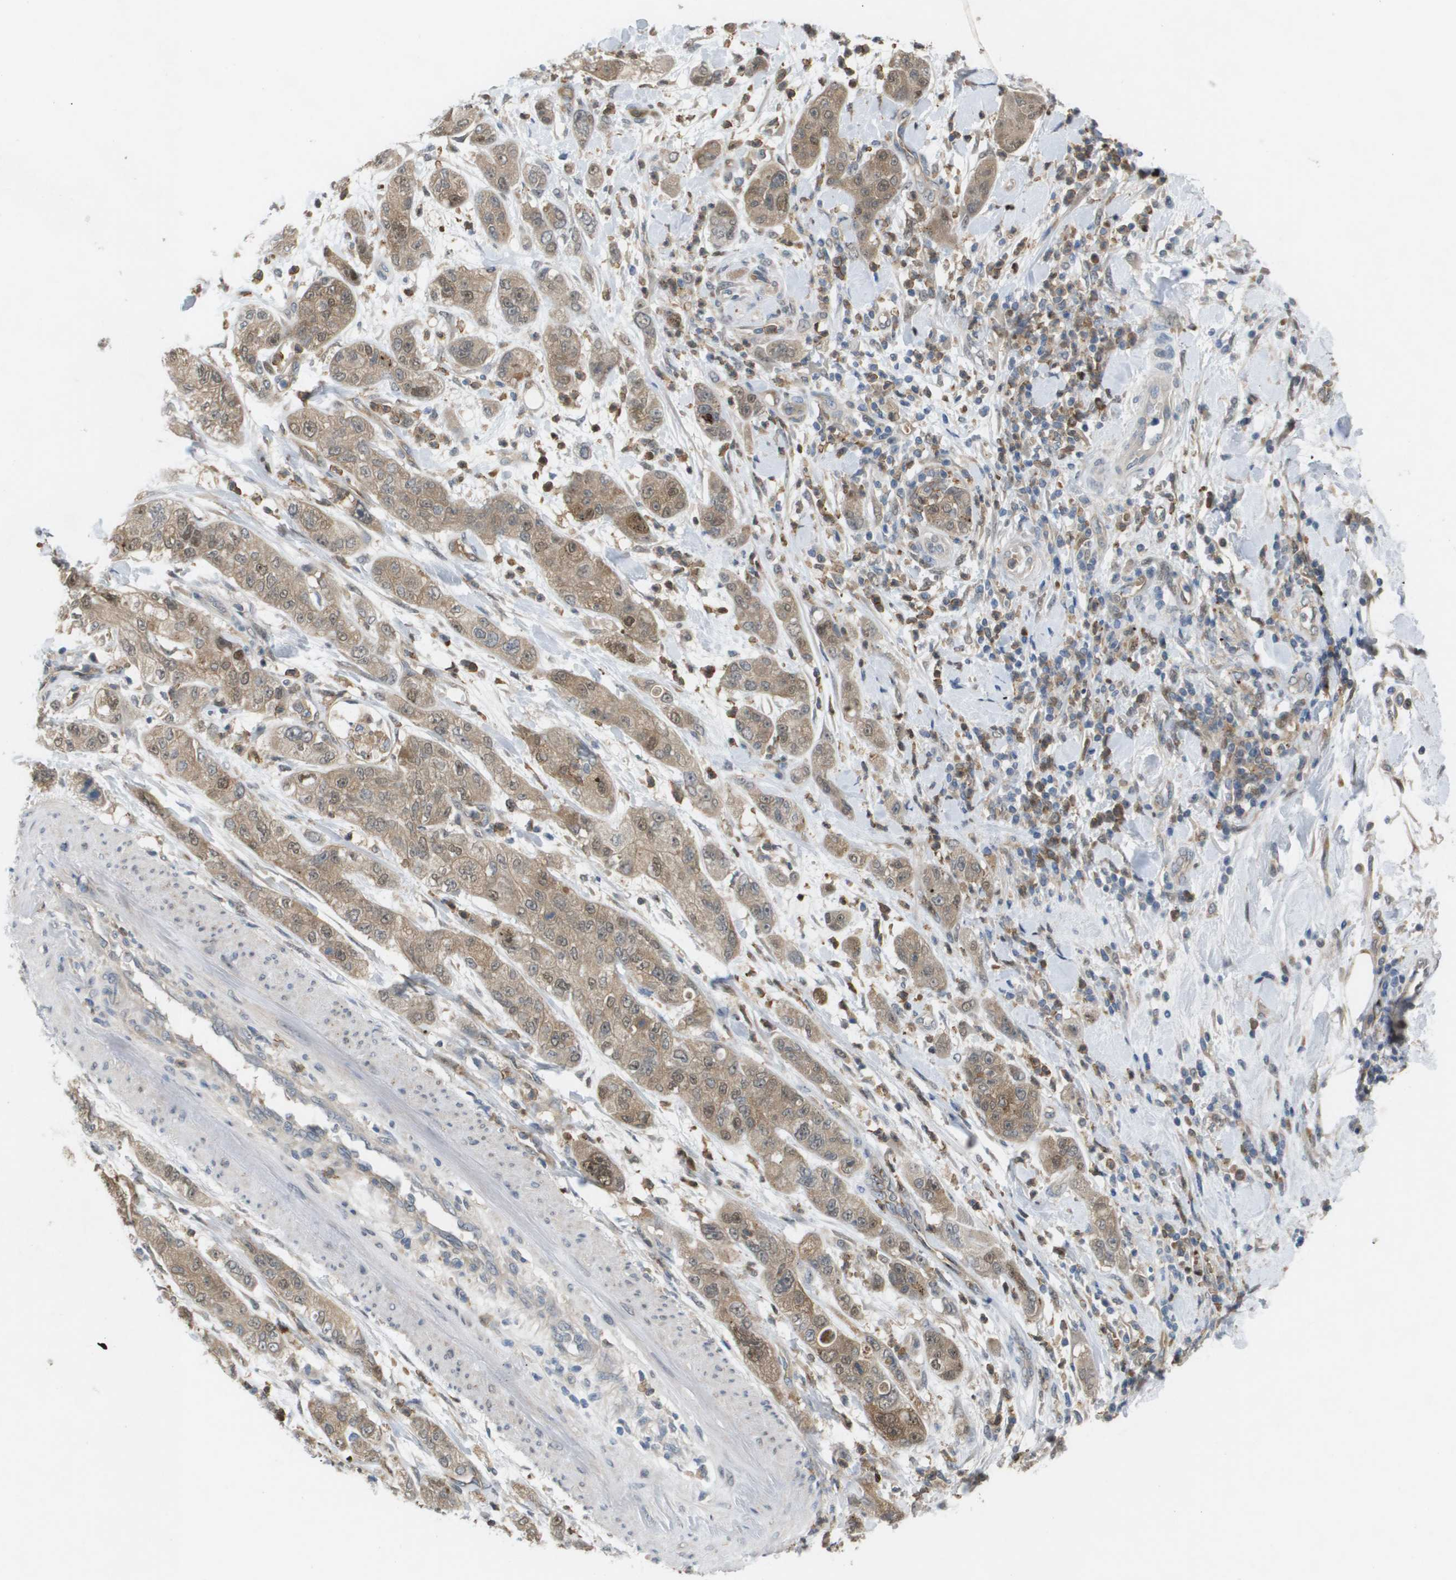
{"staining": {"intensity": "weak", "quantity": ">75%", "location": "cytoplasmic/membranous,nuclear"}, "tissue": "pancreatic cancer", "cell_type": "Tumor cells", "image_type": "cancer", "snomed": [{"axis": "morphology", "description": "Adenocarcinoma, NOS"}, {"axis": "topography", "description": "Pancreas"}], "caption": "A photomicrograph of adenocarcinoma (pancreatic) stained for a protein displays weak cytoplasmic/membranous and nuclear brown staining in tumor cells.", "gene": "PALD1", "patient": {"sex": "female", "age": 78}}